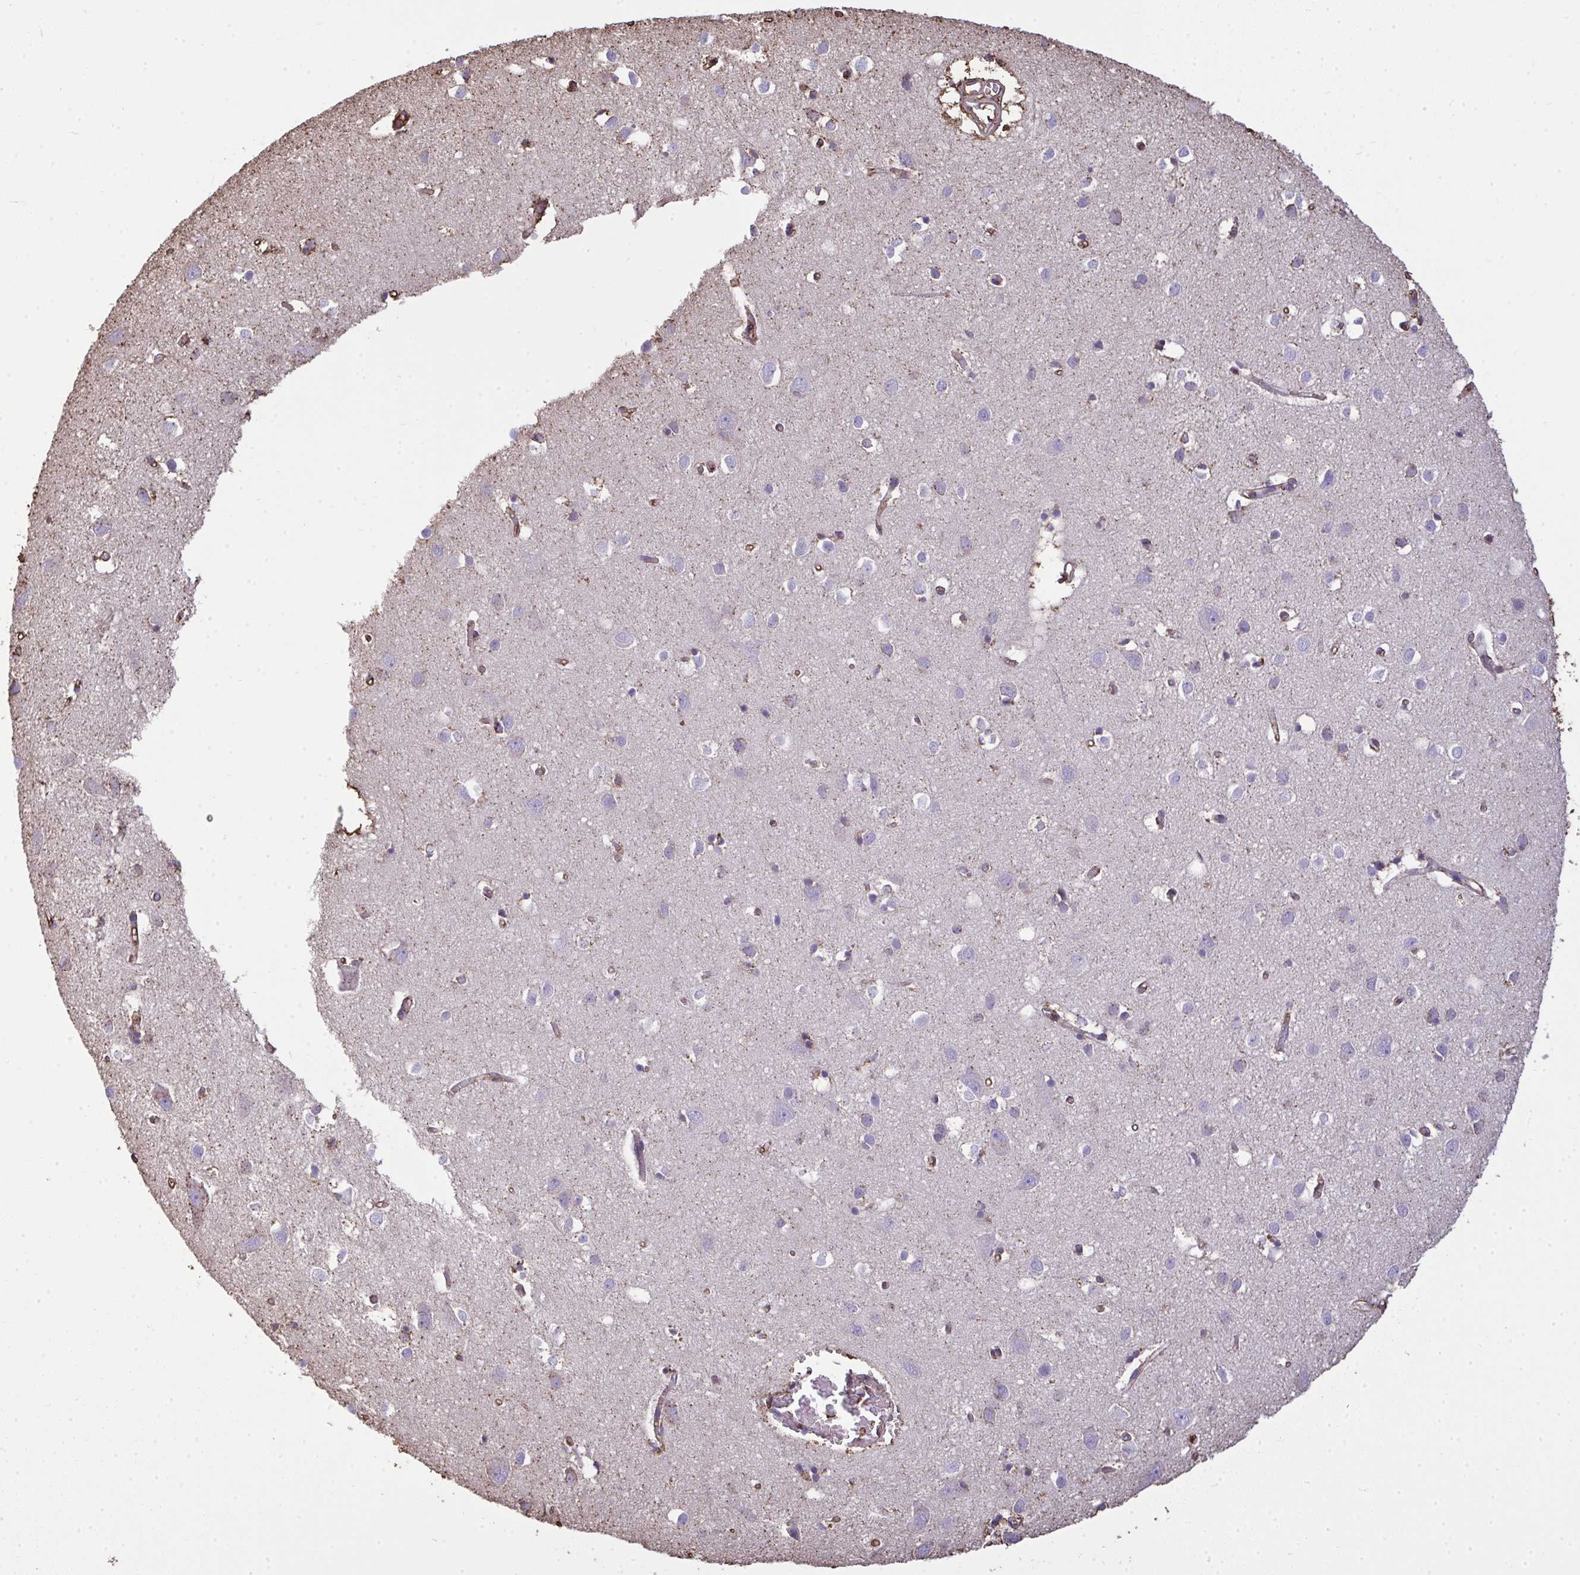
{"staining": {"intensity": "moderate", "quantity": ">75%", "location": "cytoplasmic/membranous"}, "tissue": "cerebral cortex", "cell_type": "Endothelial cells", "image_type": "normal", "snomed": [{"axis": "morphology", "description": "Normal tissue, NOS"}, {"axis": "topography", "description": "Cerebral cortex"}], "caption": "Immunohistochemistry (IHC) of benign cerebral cortex exhibits medium levels of moderate cytoplasmic/membranous positivity in about >75% of endothelial cells. (Brightfield microscopy of DAB IHC at high magnification).", "gene": "ANXA5", "patient": {"sex": "male", "age": 70}}